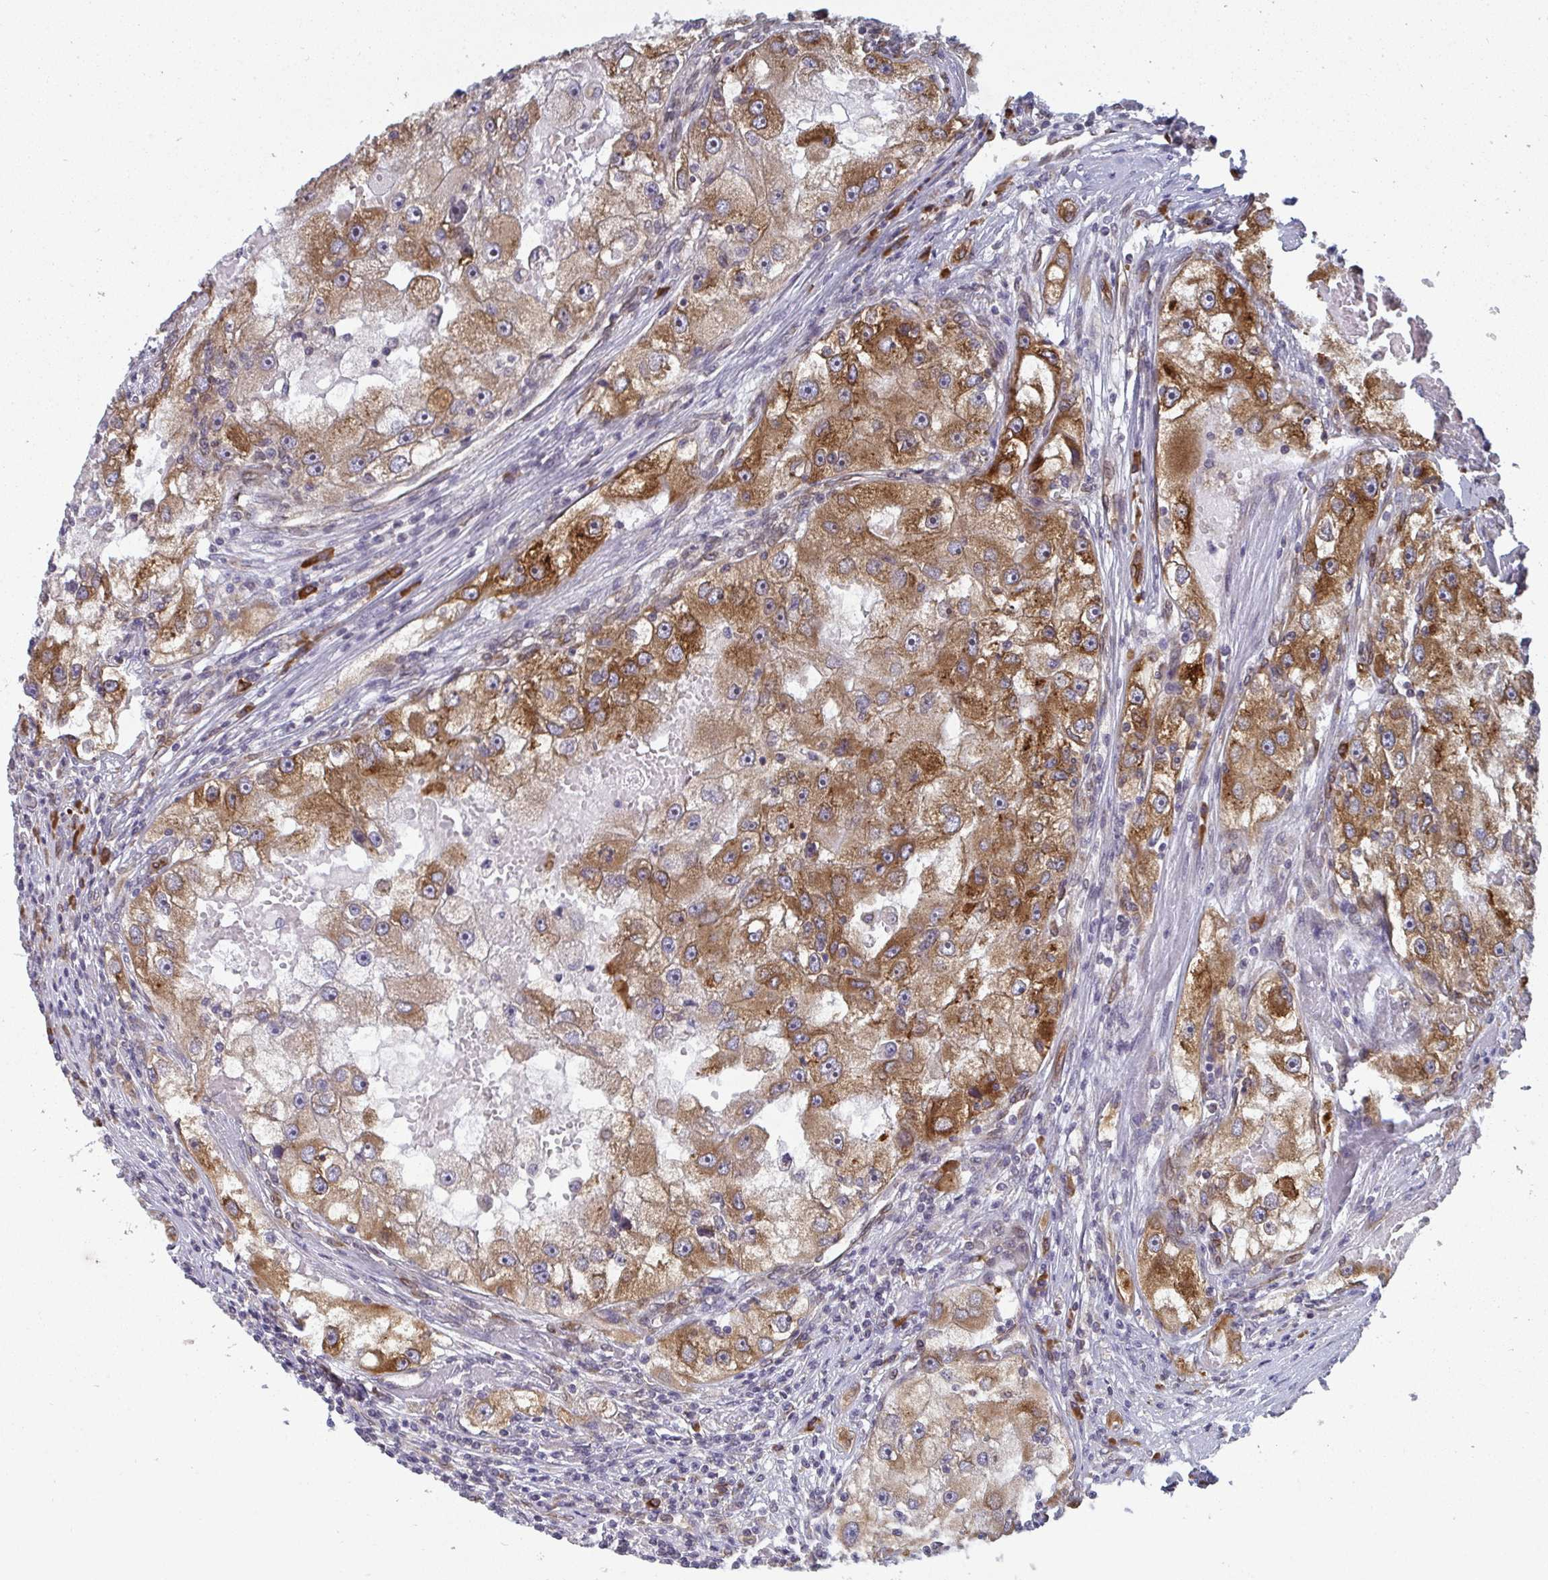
{"staining": {"intensity": "moderate", "quantity": ">75%", "location": "cytoplasmic/membranous"}, "tissue": "renal cancer", "cell_type": "Tumor cells", "image_type": "cancer", "snomed": [{"axis": "morphology", "description": "Adenocarcinoma, NOS"}, {"axis": "topography", "description": "Kidney"}], "caption": "Renal cancer stained with a protein marker shows moderate staining in tumor cells.", "gene": "LYSMD4", "patient": {"sex": "male", "age": 63}}